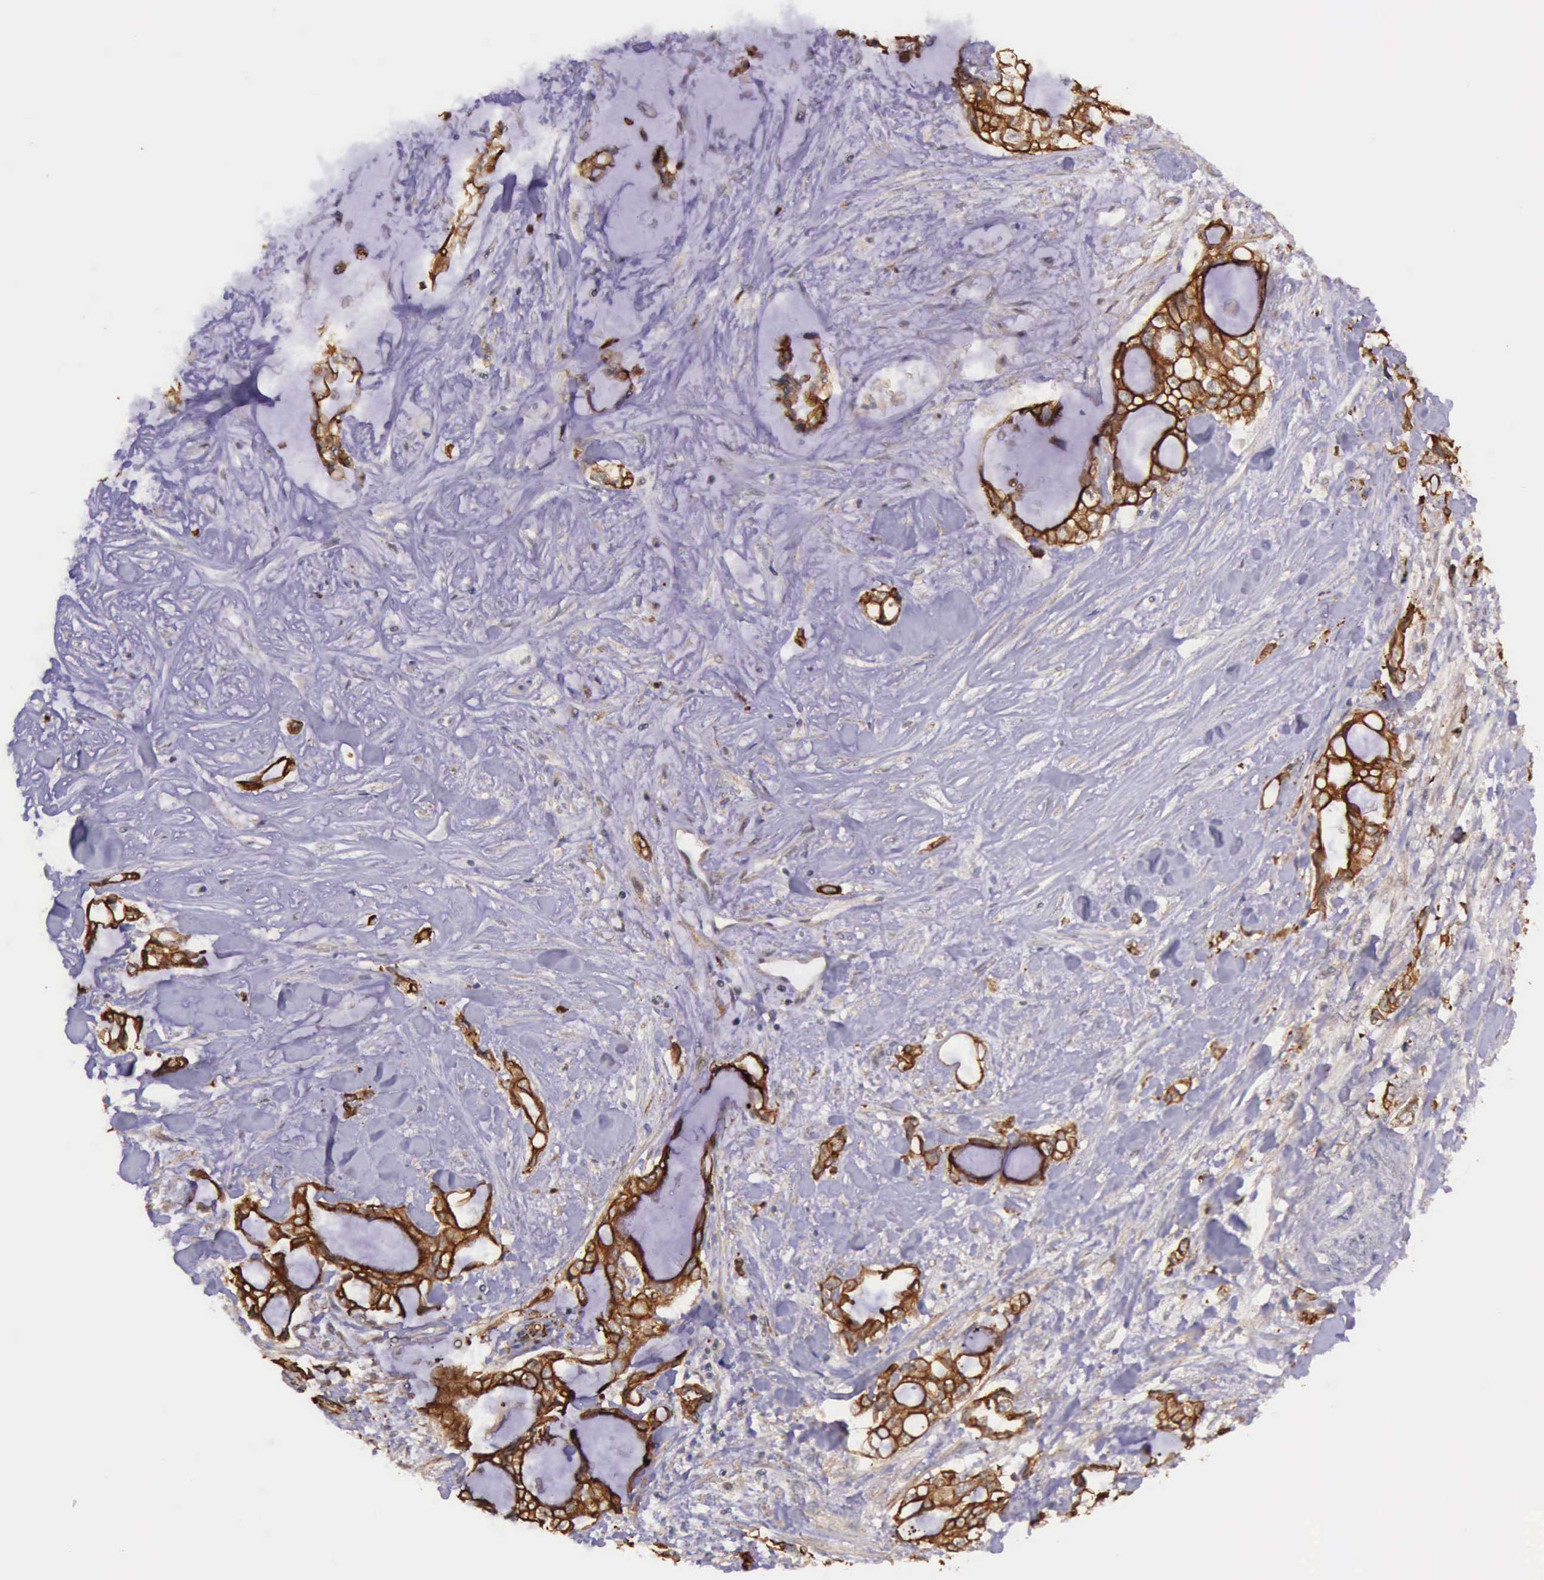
{"staining": {"intensity": "strong", "quantity": ">75%", "location": "cytoplasmic/membranous"}, "tissue": "pancreatic cancer", "cell_type": "Tumor cells", "image_type": "cancer", "snomed": [{"axis": "morphology", "description": "Adenocarcinoma, NOS"}, {"axis": "topography", "description": "Pancreas"}], "caption": "The image demonstrates staining of pancreatic adenocarcinoma, revealing strong cytoplasmic/membranous protein staining (brown color) within tumor cells.", "gene": "PRICKLE3", "patient": {"sex": "female", "age": 70}}